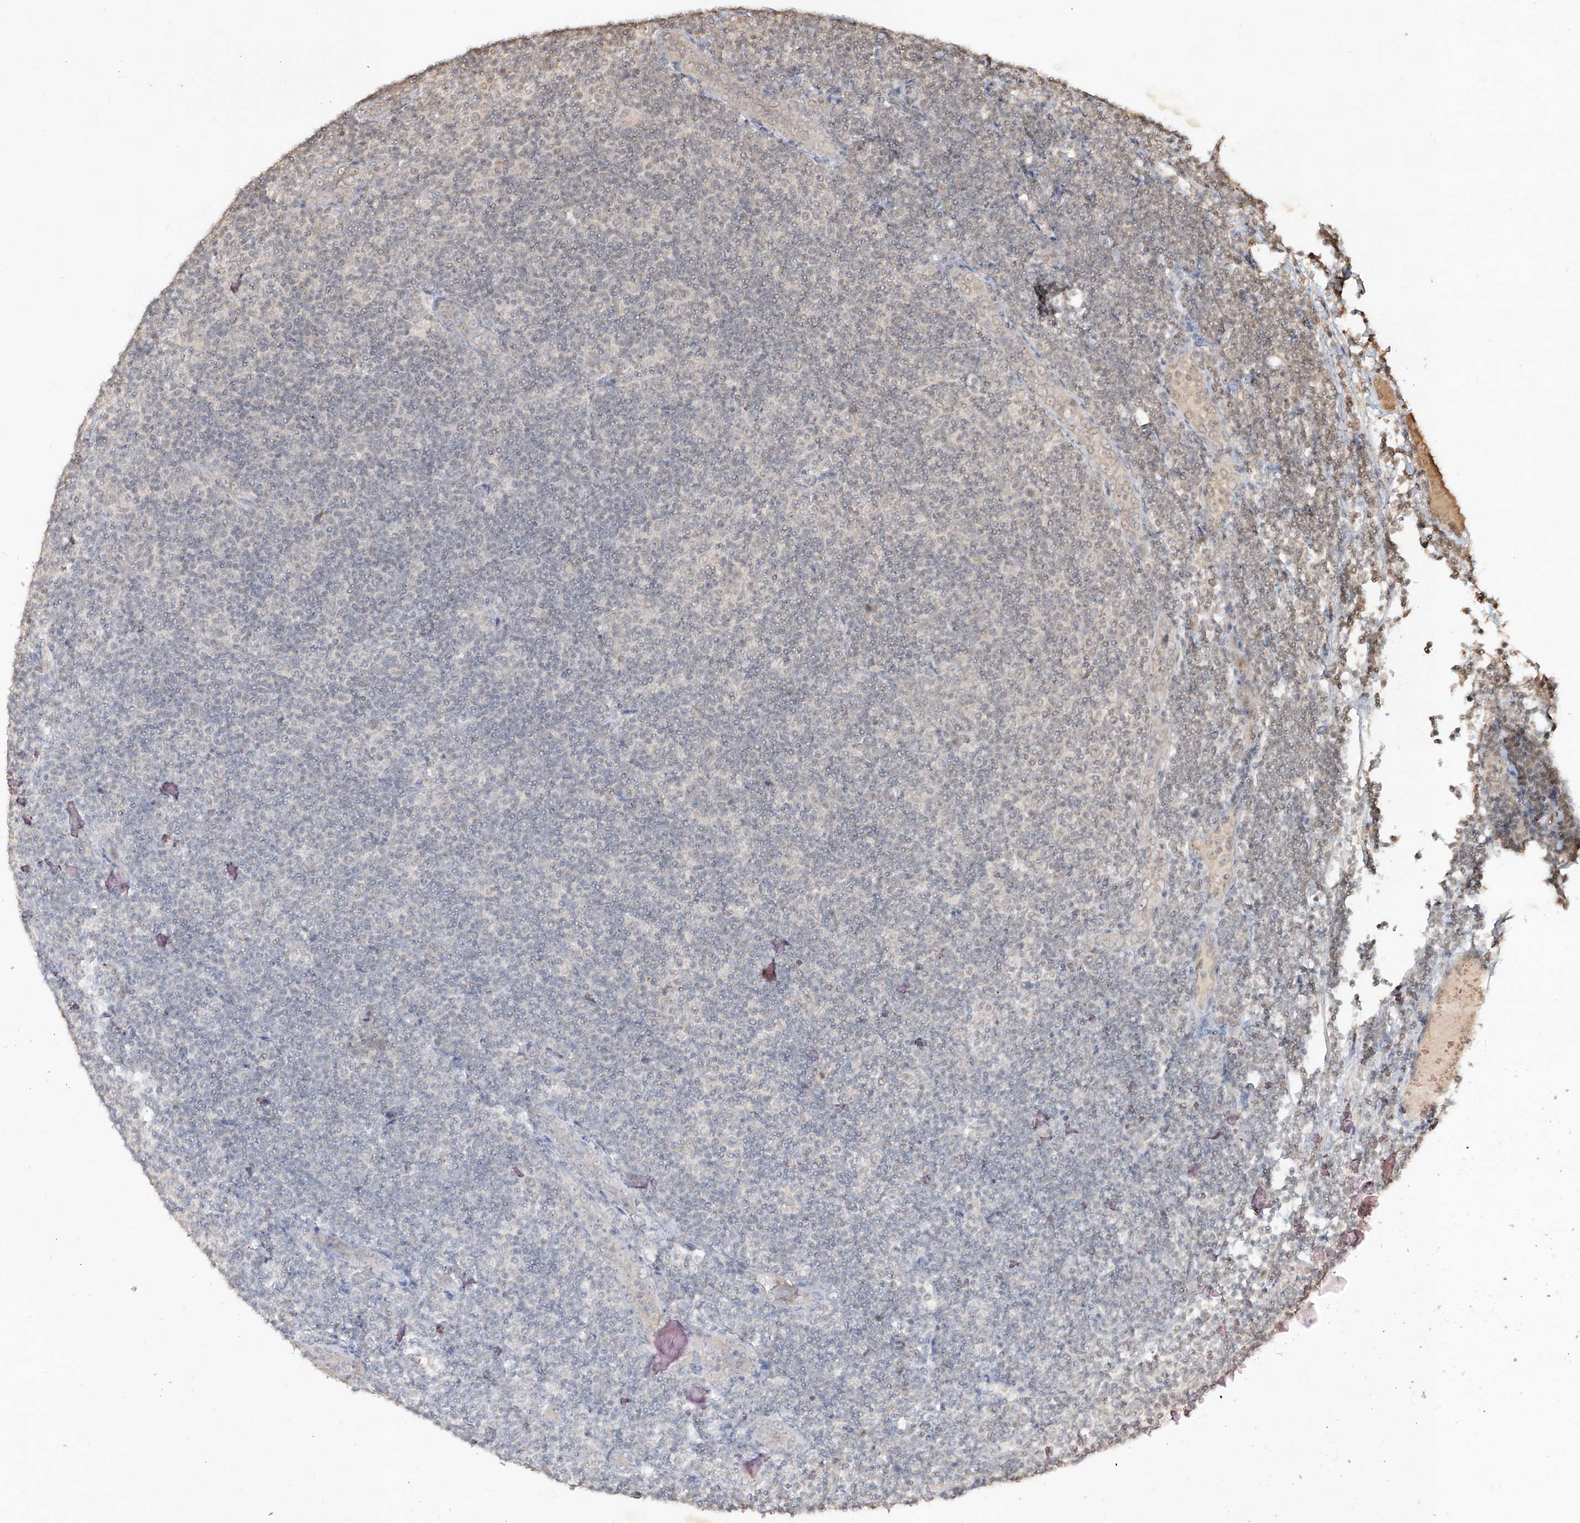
{"staining": {"intensity": "negative", "quantity": "none", "location": "none"}, "tissue": "lymphoma", "cell_type": "Tumor cells", "image_type": "cancer", "snomed": [{"axis": "morphology", "description": "Malignant lymphoma, non-Hodgkin's type, Low grade"}, {"axis": "topography", "description": "Lymph node"}], "caption": "The IHC photomicrograph has no significant staining in tumor cells of lymphoma tissue.", "gene": "UBE2K", "patient": {"sex": "male", "age": 83}}